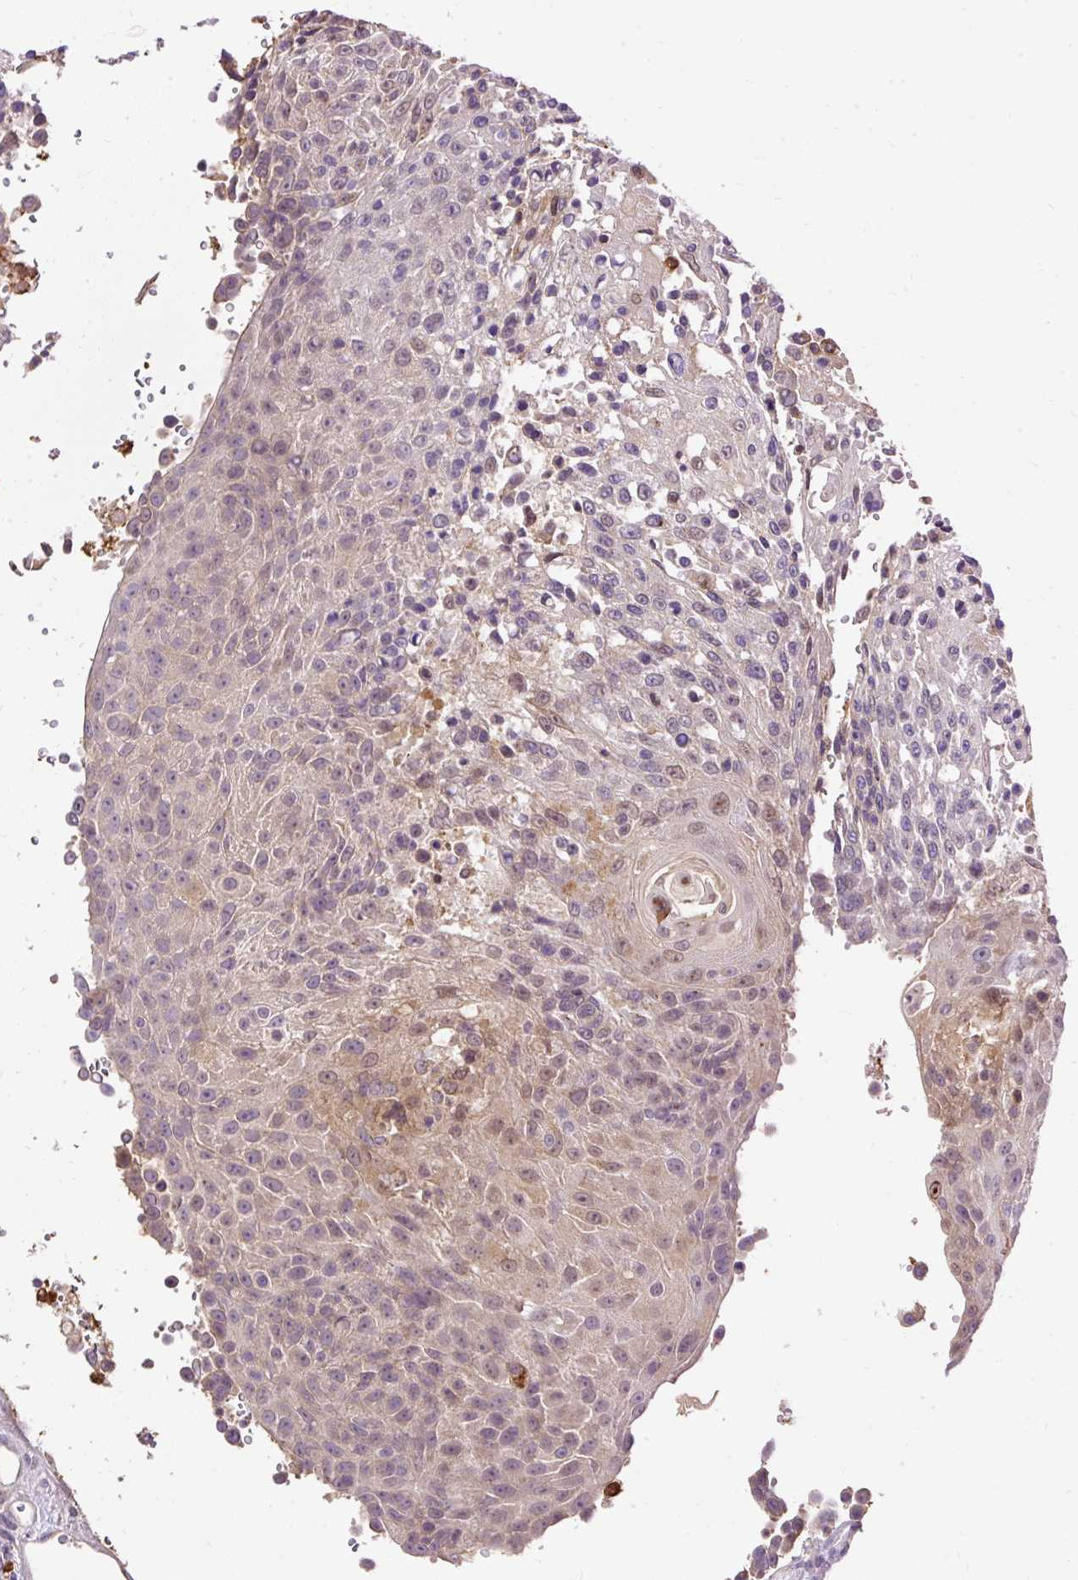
{"staining": {"intensity": "weak", "quantity": "25%-75%", "location": "cytoplasmic/membranous,nuclear"}, "tissue": "urothelial cancer", "cell_type": "Tumor cells", "image_type": "cancer", "snomed": [{"axis": "morphology", "description": "Urothelial carcinoma, High grade"}, {"axis": "topography", "description": "Urinary bladder"}], "caption": "IHC of high-grade urothelial carcinoma demonstrates low levels of weak cytoplasmic/membranous and nuclear staining in approximately 25%-75% of tumor cells.", "gene": "CTTNBP2", "patient": {"sex": "female", "age": 63}}